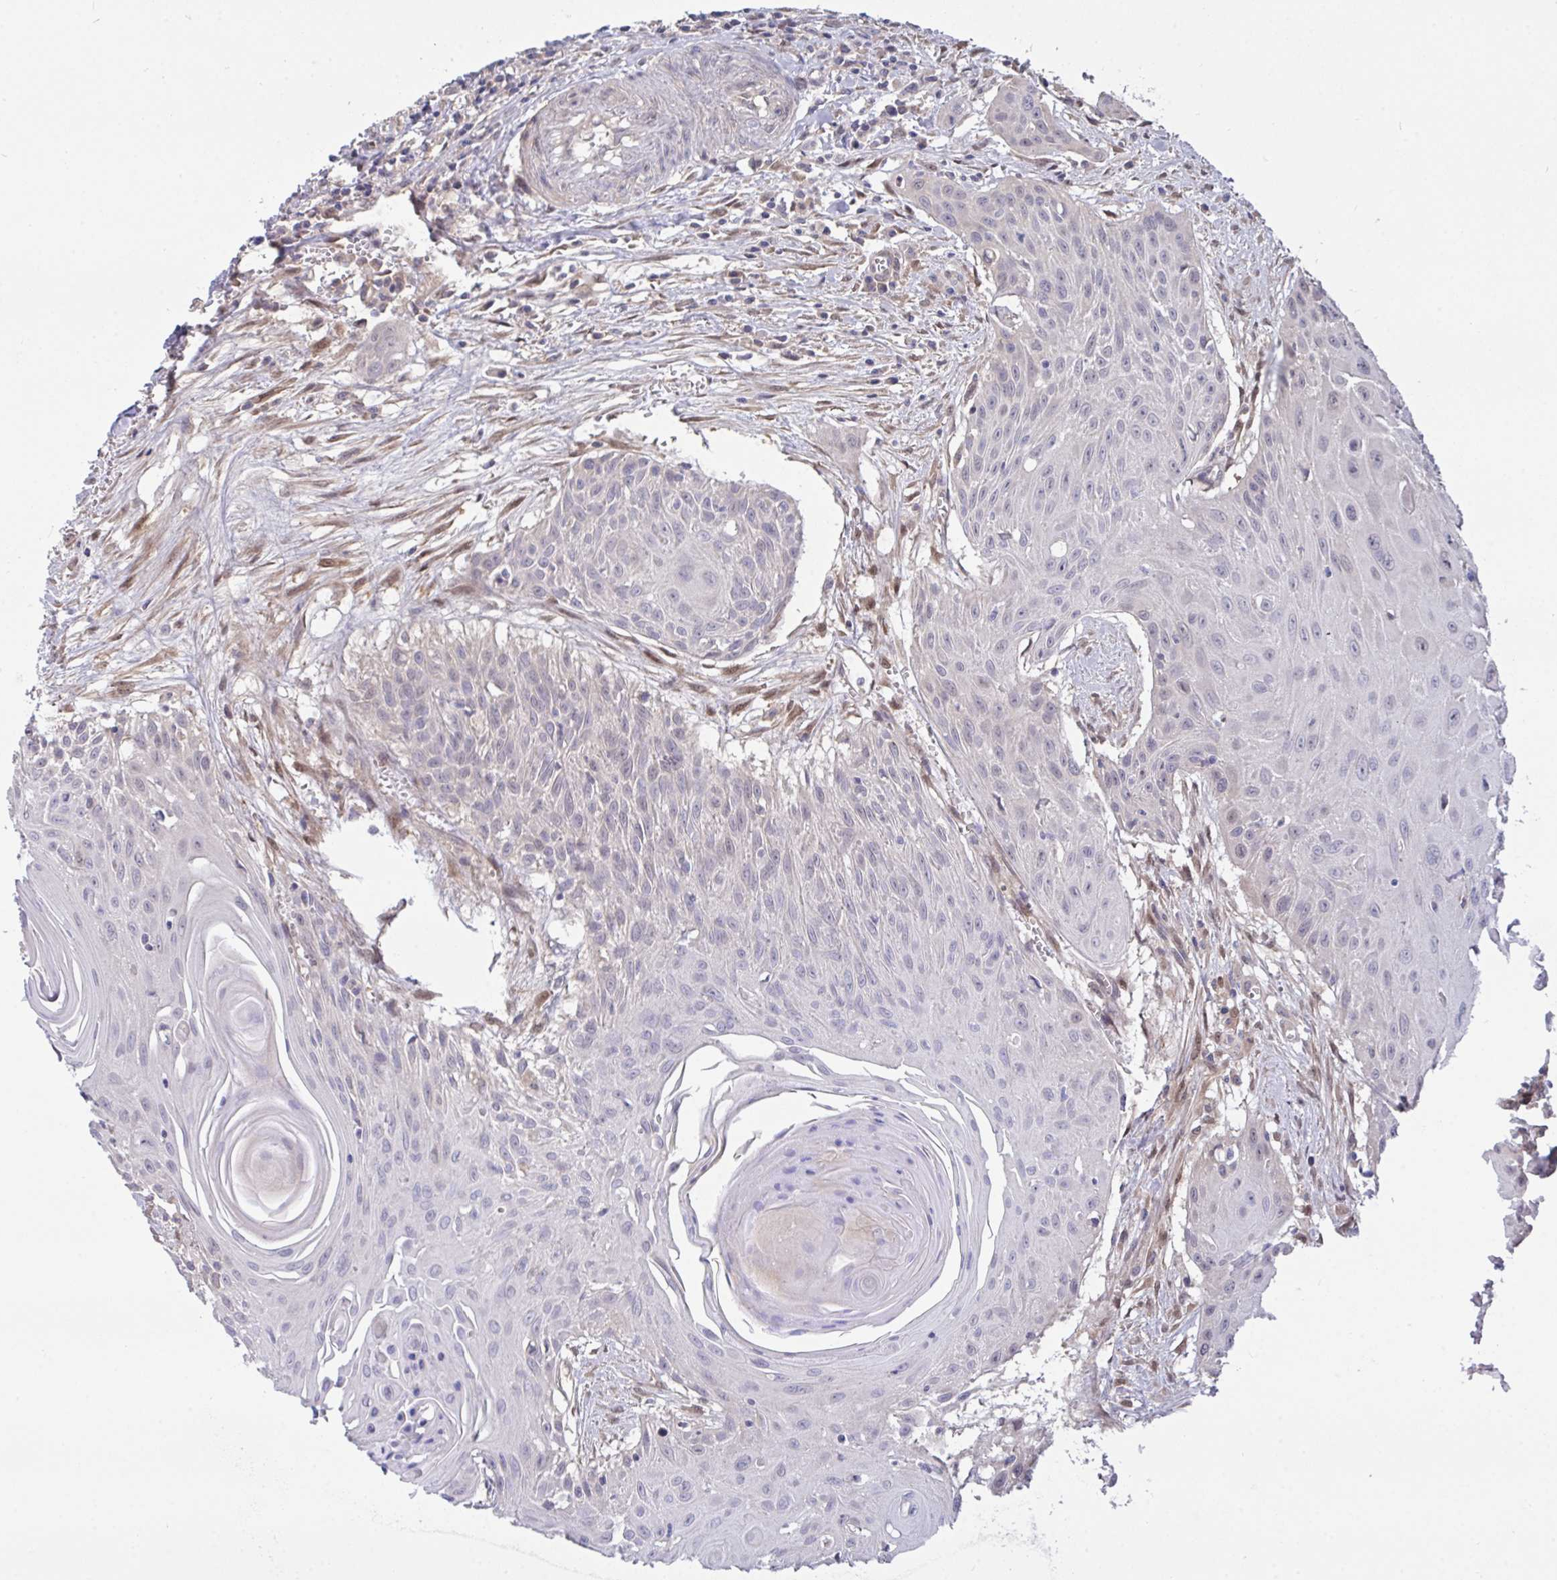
{"staining": {"intensity": "negative", "quantity": "none", "location": "none"}, "tissue": "head and neck cancer", "cell_type": "Tumor cells", "image_type": "cancer", "snomed": [{"axis": "morphology", "description": "Squamous cell carcinoma, NOS"}, {"axis": "topography", "description": "Lymph node"}, {"axis": "topography", "description": "Salivary gland"}, {"axis": "topography", "description": "Head-Neck"}], "caption": "The immunohistochemistry (IHC) micrograph has no significant staining in tumor cells of head and neck squamous cell carcinoma tissue.", "gene": "L3HYPDH", "patient": {"sex": "female", "age": 74}}